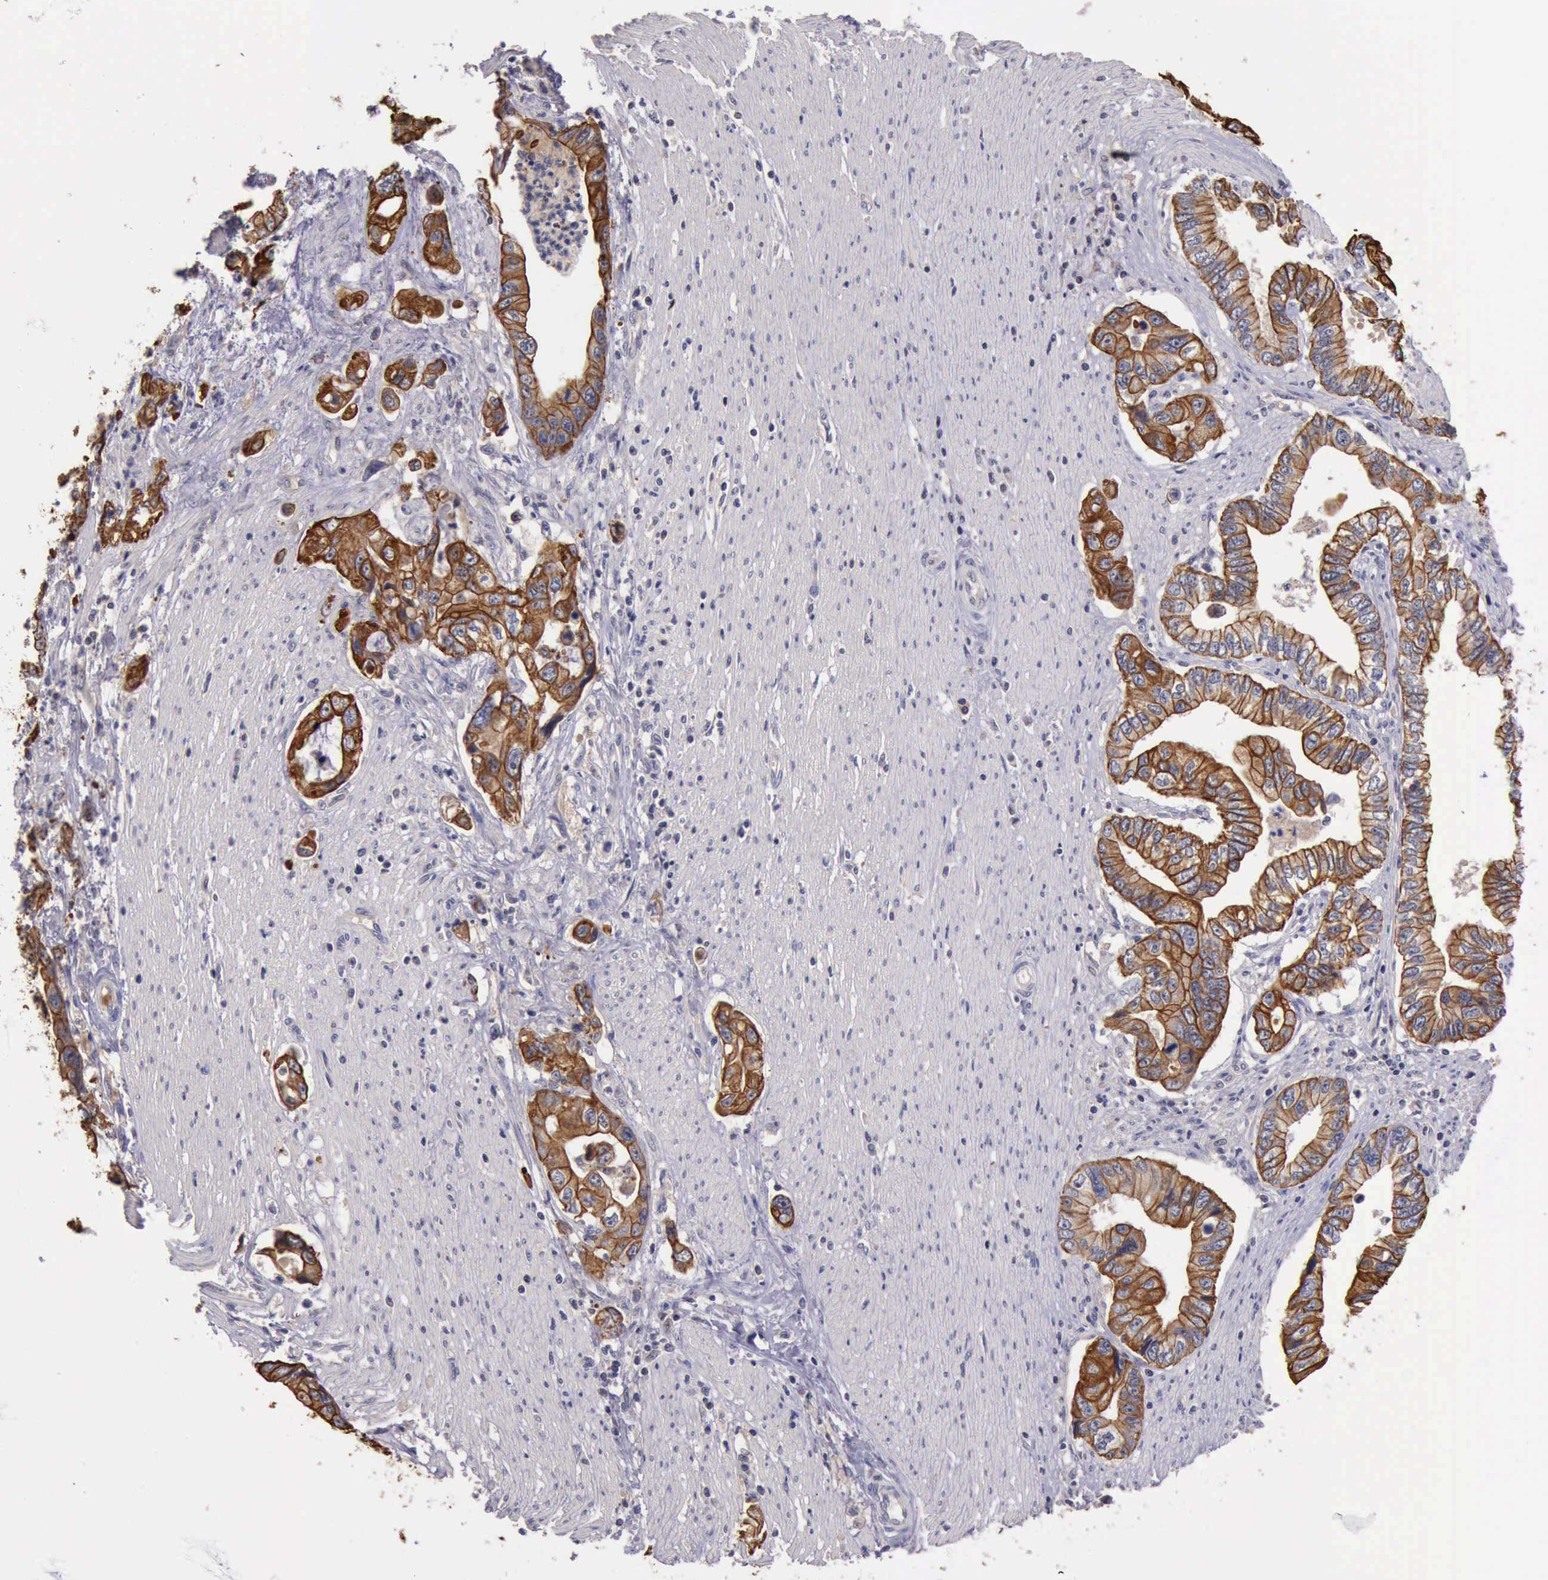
{"staining": {"intensity": "moderate", "quantity": ">75%", "location": "cytoplasmic/membranous"}, "tissue": "pancreatic cancer", "cell_type": "Tumor cells", "image_type": "cancer", "snomed": [{"axis": "morphology", "description": "Adenocarcinoma, NOS"}, {"axis": "topography", "description": "Pancreas"}, {"axis": "topography", "description": "Stomach, upper"}], "caption": "Moderate cytoplasmic/membranous protein expression is appreciated in about >75% of tumor cells in pancreatic cancer (adenocarcinoma). (DAB (3,3'-diaminobenzidine) = brown stain, brightfield microscopy at high magnification).", "gene": "RAB39B", "patient": {"sex": "male", "age": 77}}